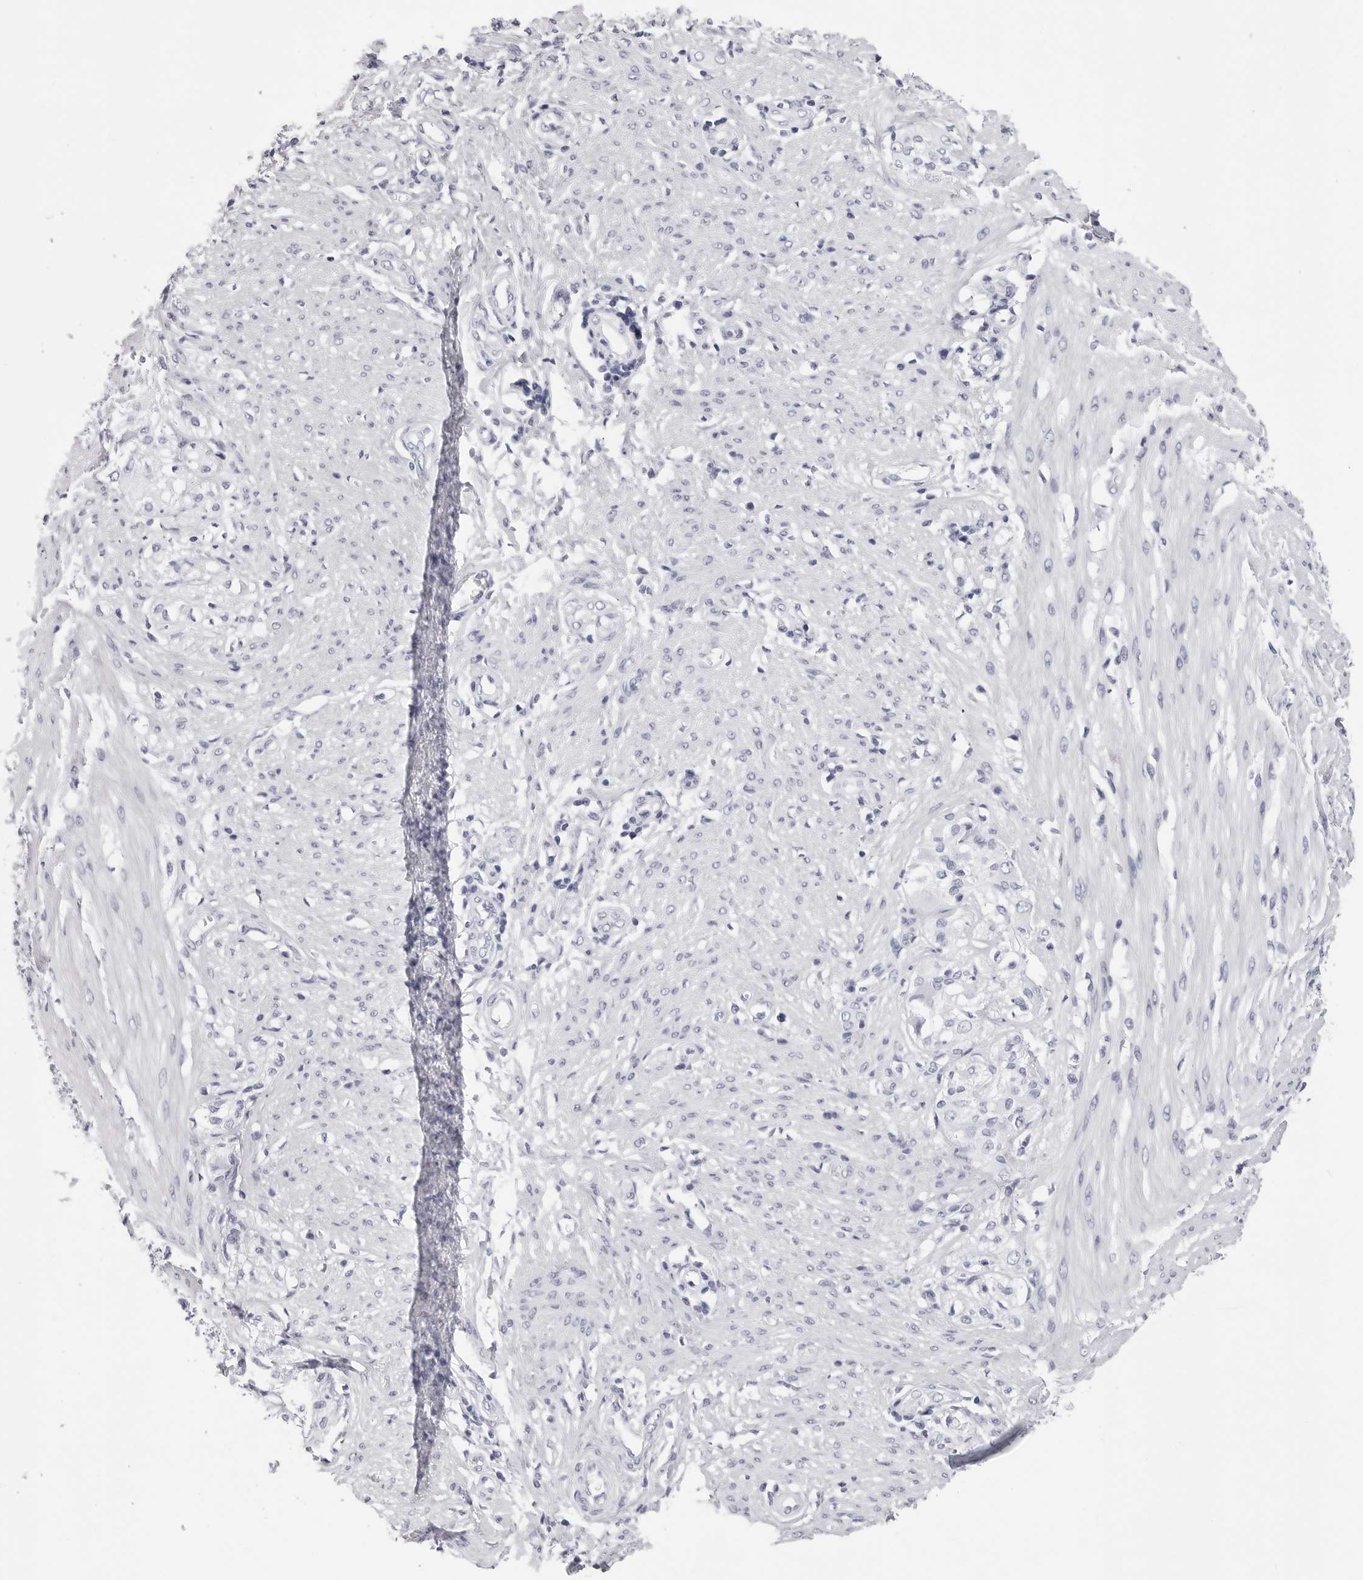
{"staining": {"intensity": "negative", "quantity": "none", "location": "none"}, "tissue": "smooth muscle", "cell_type": "Smooth muscle cells", "image_type": "normal", "snomed": [{"axis": "morphology", "description": "Normal tissue, NOS"}, {"axis": "morphology", "description": "Adenocarcinoma, NOS"}, {"axis": "topography", "description": "Colon"}, {"axis": "topography", "description": "Peripheral nerve tissue"}], "caption": "This is an immunohistochemistry micrograph of normal human smooth muscle. There is no staining in smooth muscle cells.", "gene": "CST2", "patient": {"sex": "male", "age": 14}}